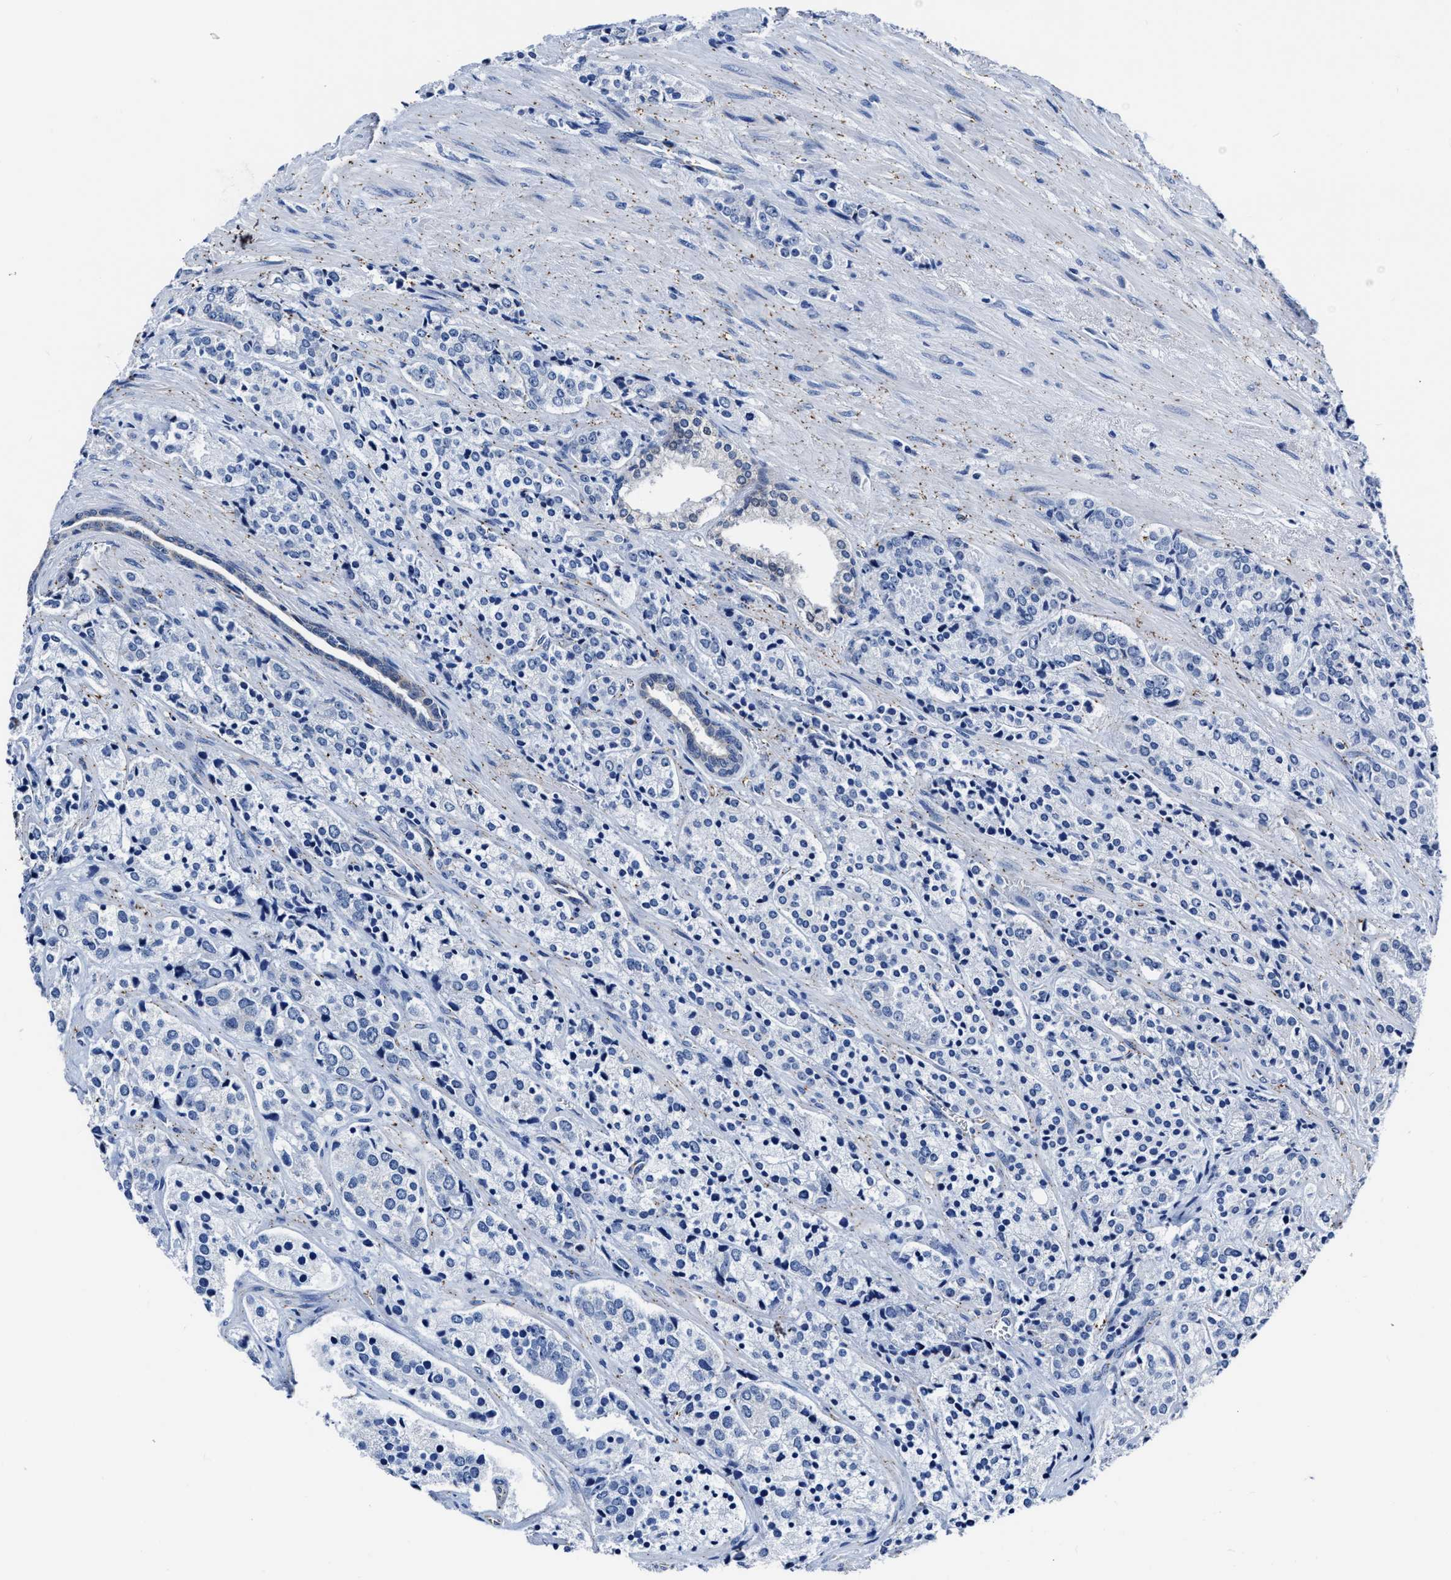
{"staining": {"intensity": "negative", "quantity": "none", "location": "none"}, "tissue": "prostate cancer", "cell_type": "Tumor cells", "image_type": "cancer", "snomed": [{"axis": "morphology", "description": "Adenocarcinoma, High grade"}, {"axis": "topography", "description": "Prostate"}], "caption": "Tumor cells are negative for protein expression in human prostate high-grade adenocarcinoma.", "gene": "KCNMB3", "patient": {"sex": "male", "age": 71}}